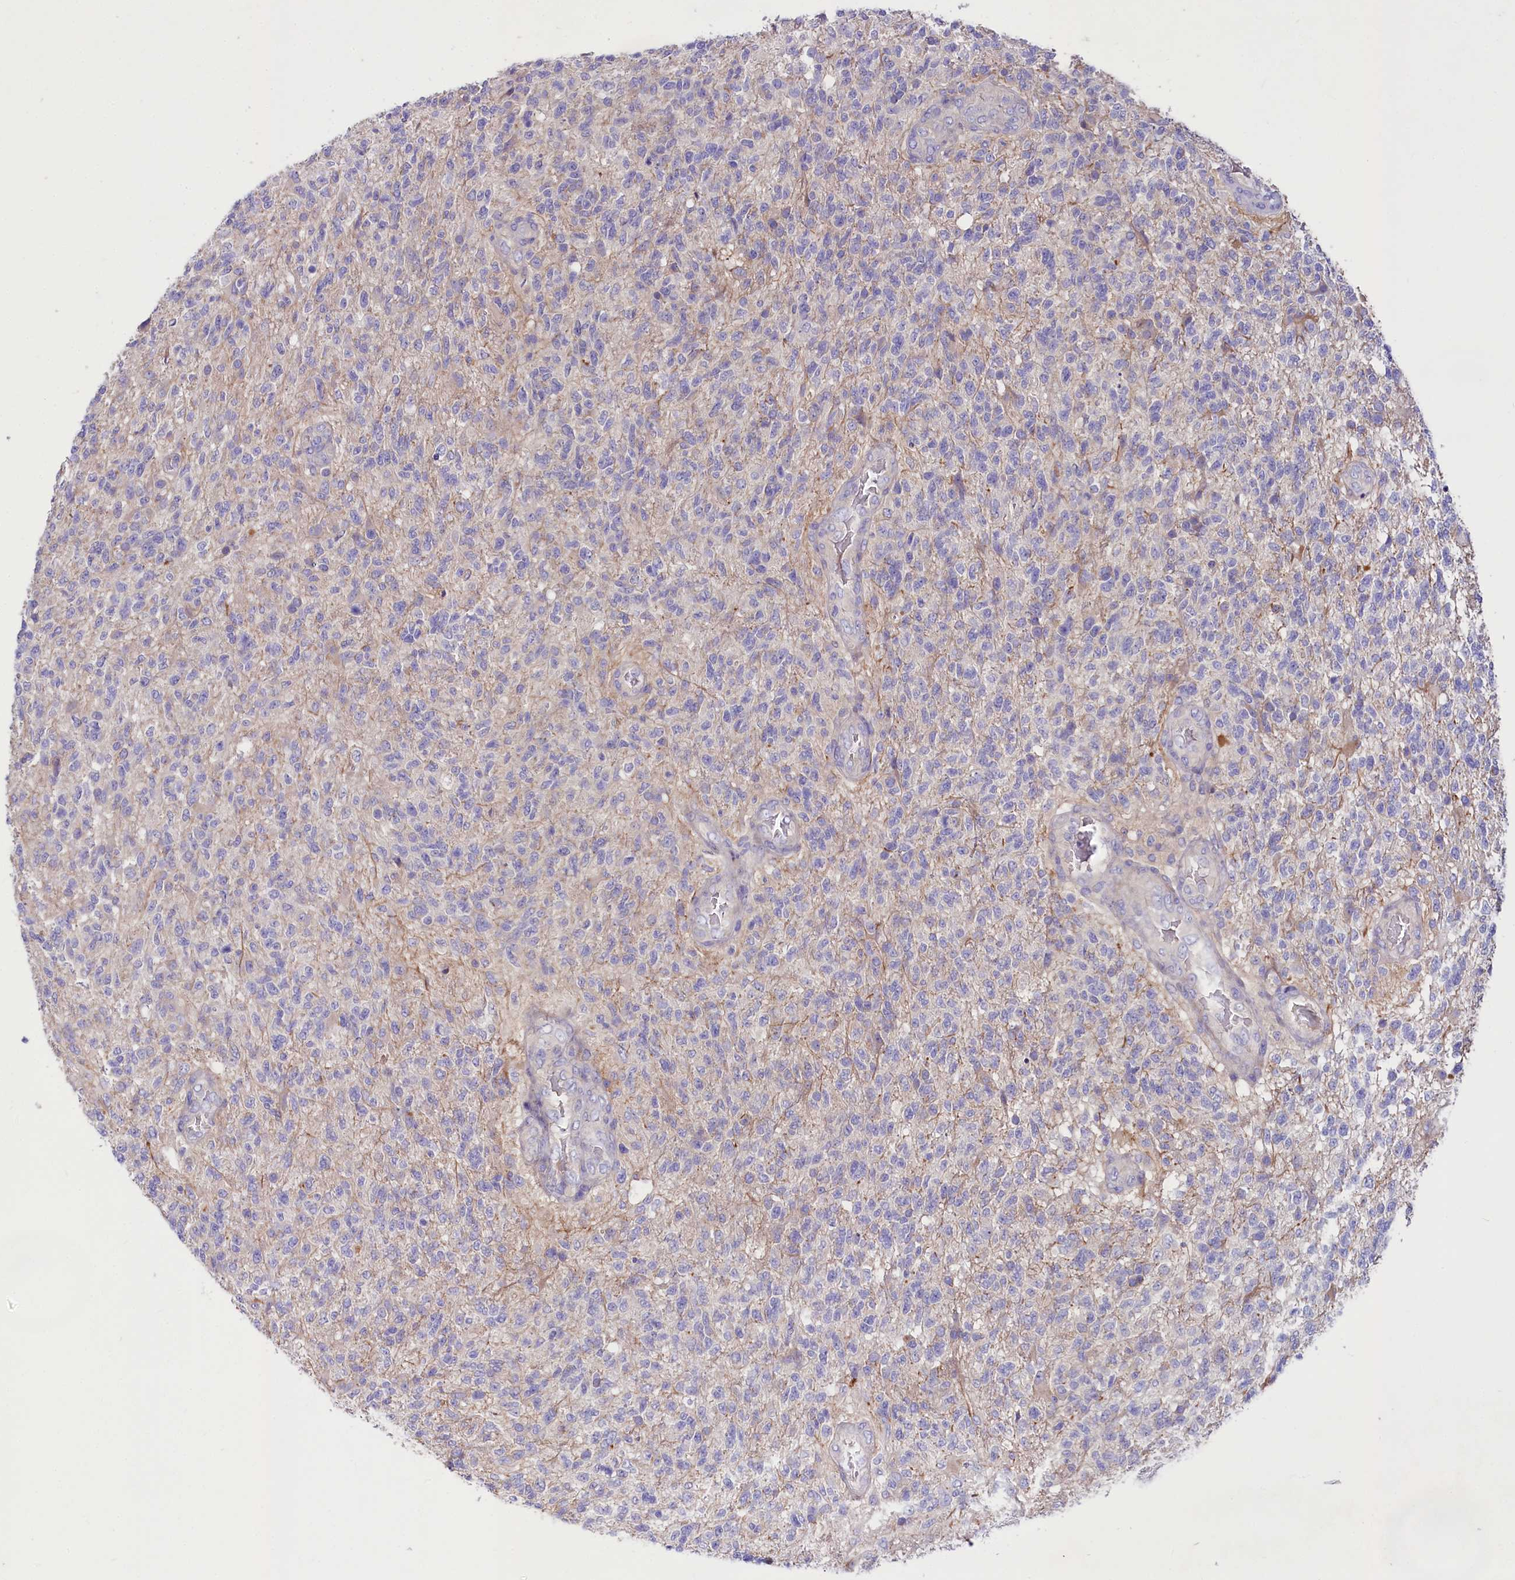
{"staining": {"intensity": "negative", "quantity": "none", "location": "none"}, "tissue": "glioma", "cell_type": "Tumor cells", "image_type": "cancer", "snomed": [{"axis": "morphology", "description": "Glioma, malignant, High grade"}, {"axis": "topography", "description": "Brain"}], "caption": "This is an immunohistochemistry photomicrograph of human malignant high-grade glioma. There is no expression in tumor cells.", "gene": "ABHD5", "patient": {"sex": "male", "age": 56}}